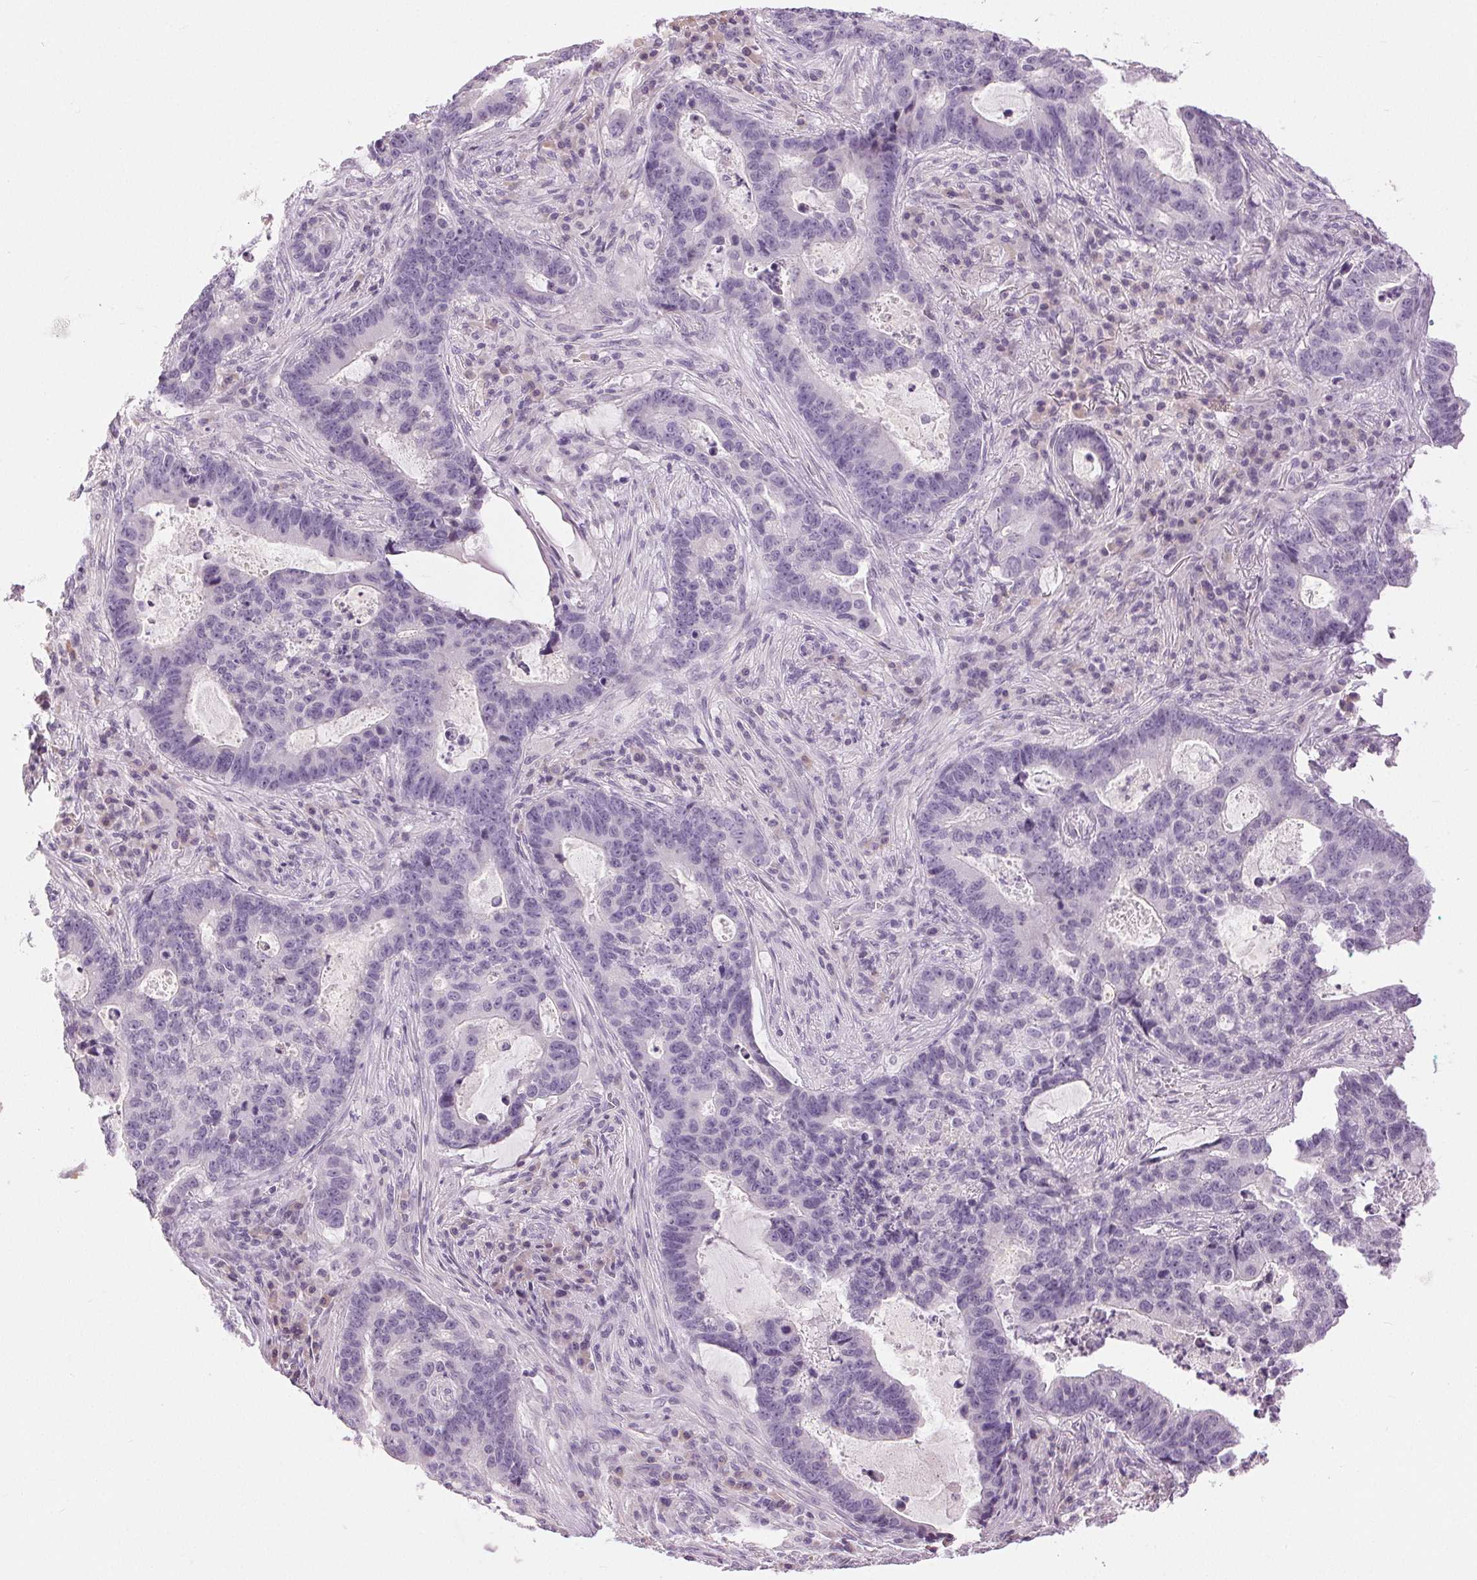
{"staining": {"intensity": "negative", "quantity": "none", "location": "none"}, "tissue": "lung cancer", "cell_type": "Tumor cells", "image_type": "cancer", "snomed": [{"axis": "morphology", "description": "Aneuploidy"}, {"axis": "morphology", "description": "Adenocarcinoma, NOS"}, {"axis": "morphology", "description": "Adenocarcinoma primary or metastatic"}, {"axis": "topography", "description": "Lung"}], "caption": "Micrograph shows no significant protein positivity in tumor cells of lung cancer.", "gene": "DSG3", "patient": {"sex": "female", "age": 75}}